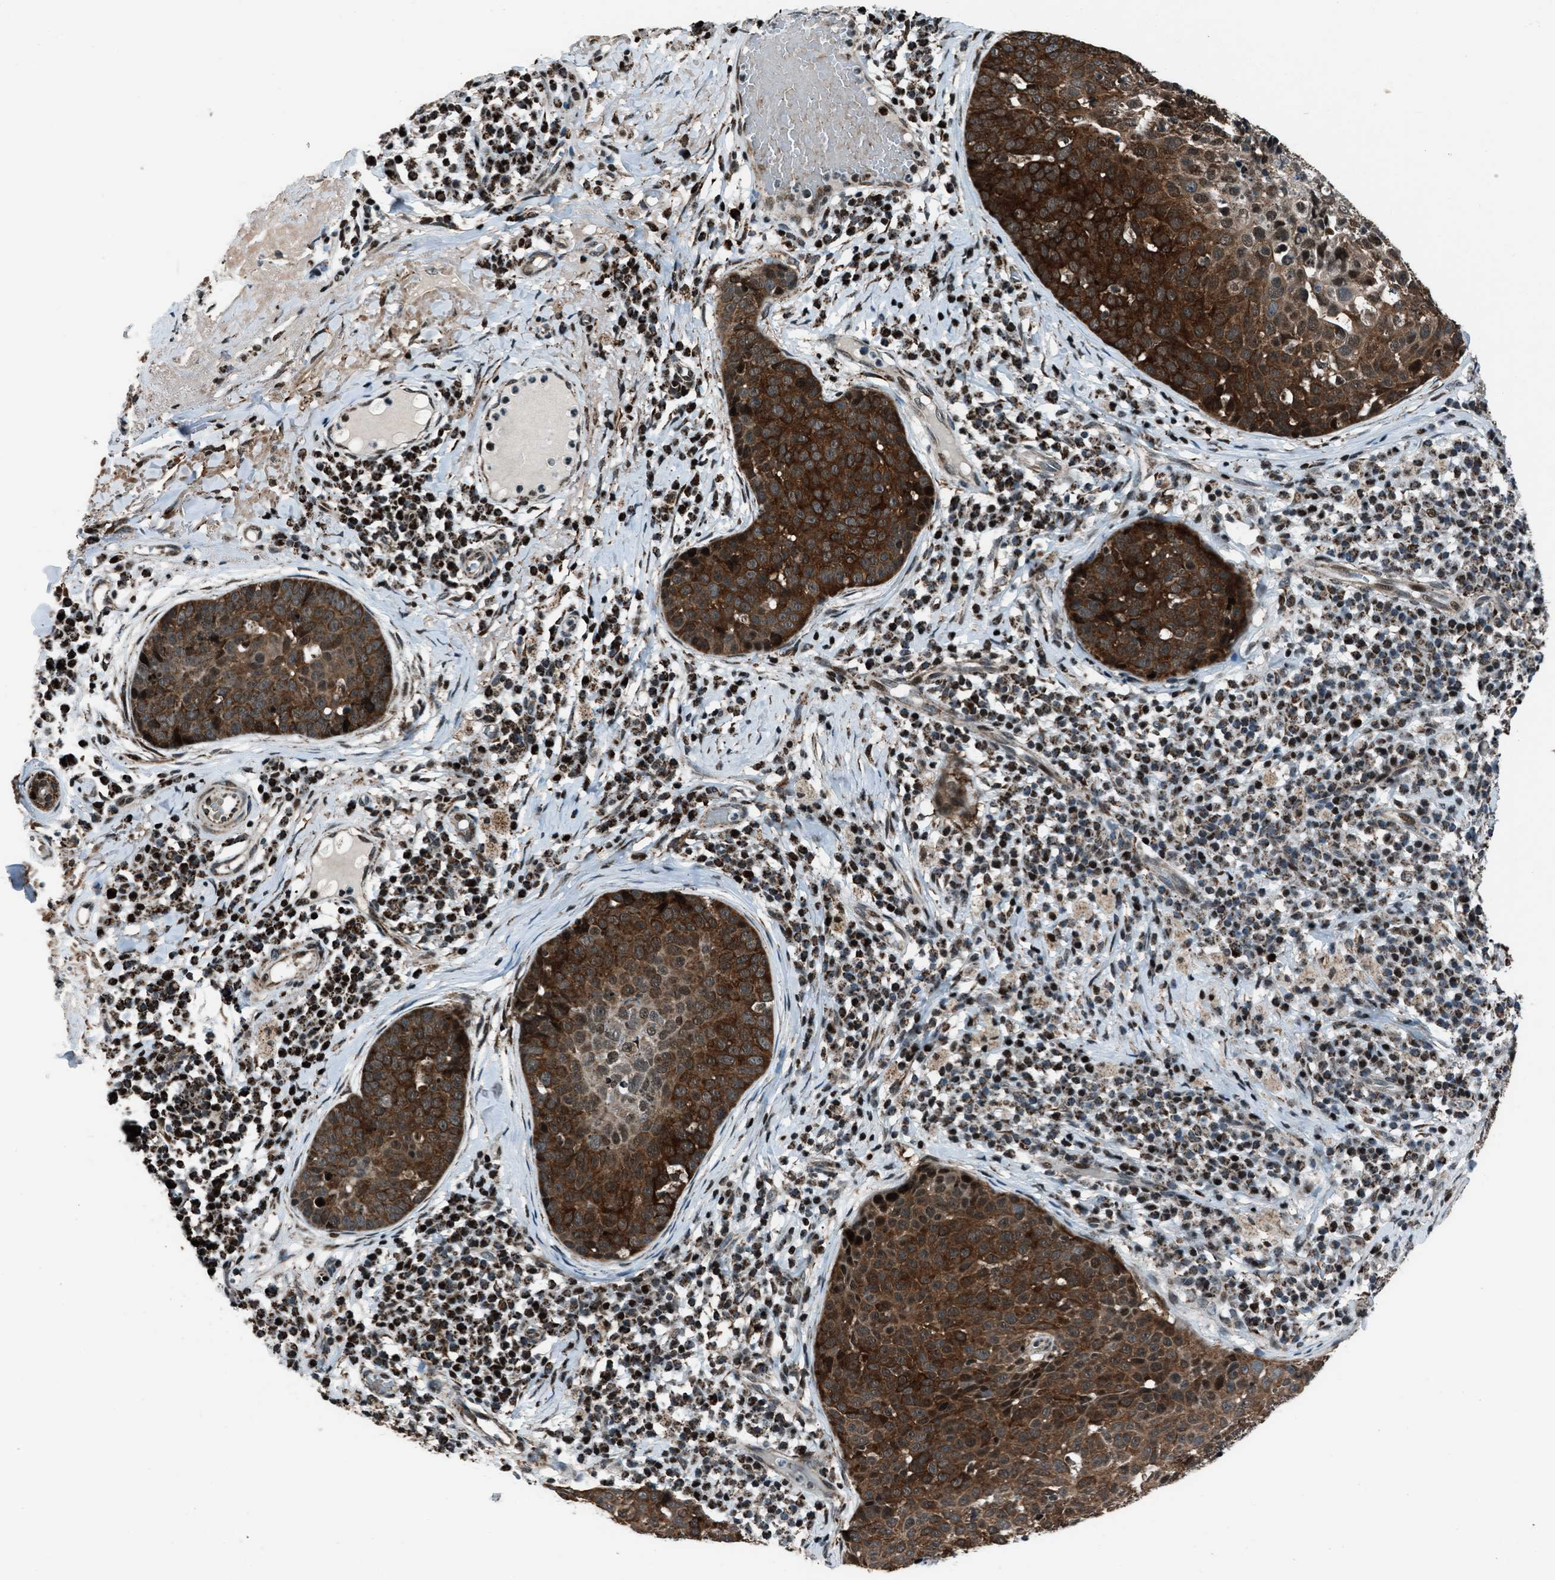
{"staining": {"intensity": "strong", "quantity": ">75%", "location": "cytoplasmic/membranous"}, "tissue": "skin cancer", "cell_type": "Tumor cells", "image_type": "cancer", "snomed": [{"axis": "morphology", "description": "Squamous cell carcinoma in situ, NOS"}, {"axis": "morphology", "description": "Squamous cell carcinoma, NOS"}, {"axis": "topography", "description": "Skin"}], "caption": "Immunohistochemical staining of human skin squamous cell carcinoma displays high levels of strong cytoplasmic/membranous positivity in about >75% of tumor cells.", "gene": "MORC3", "patient": {"sex": "male", "age": 93}}